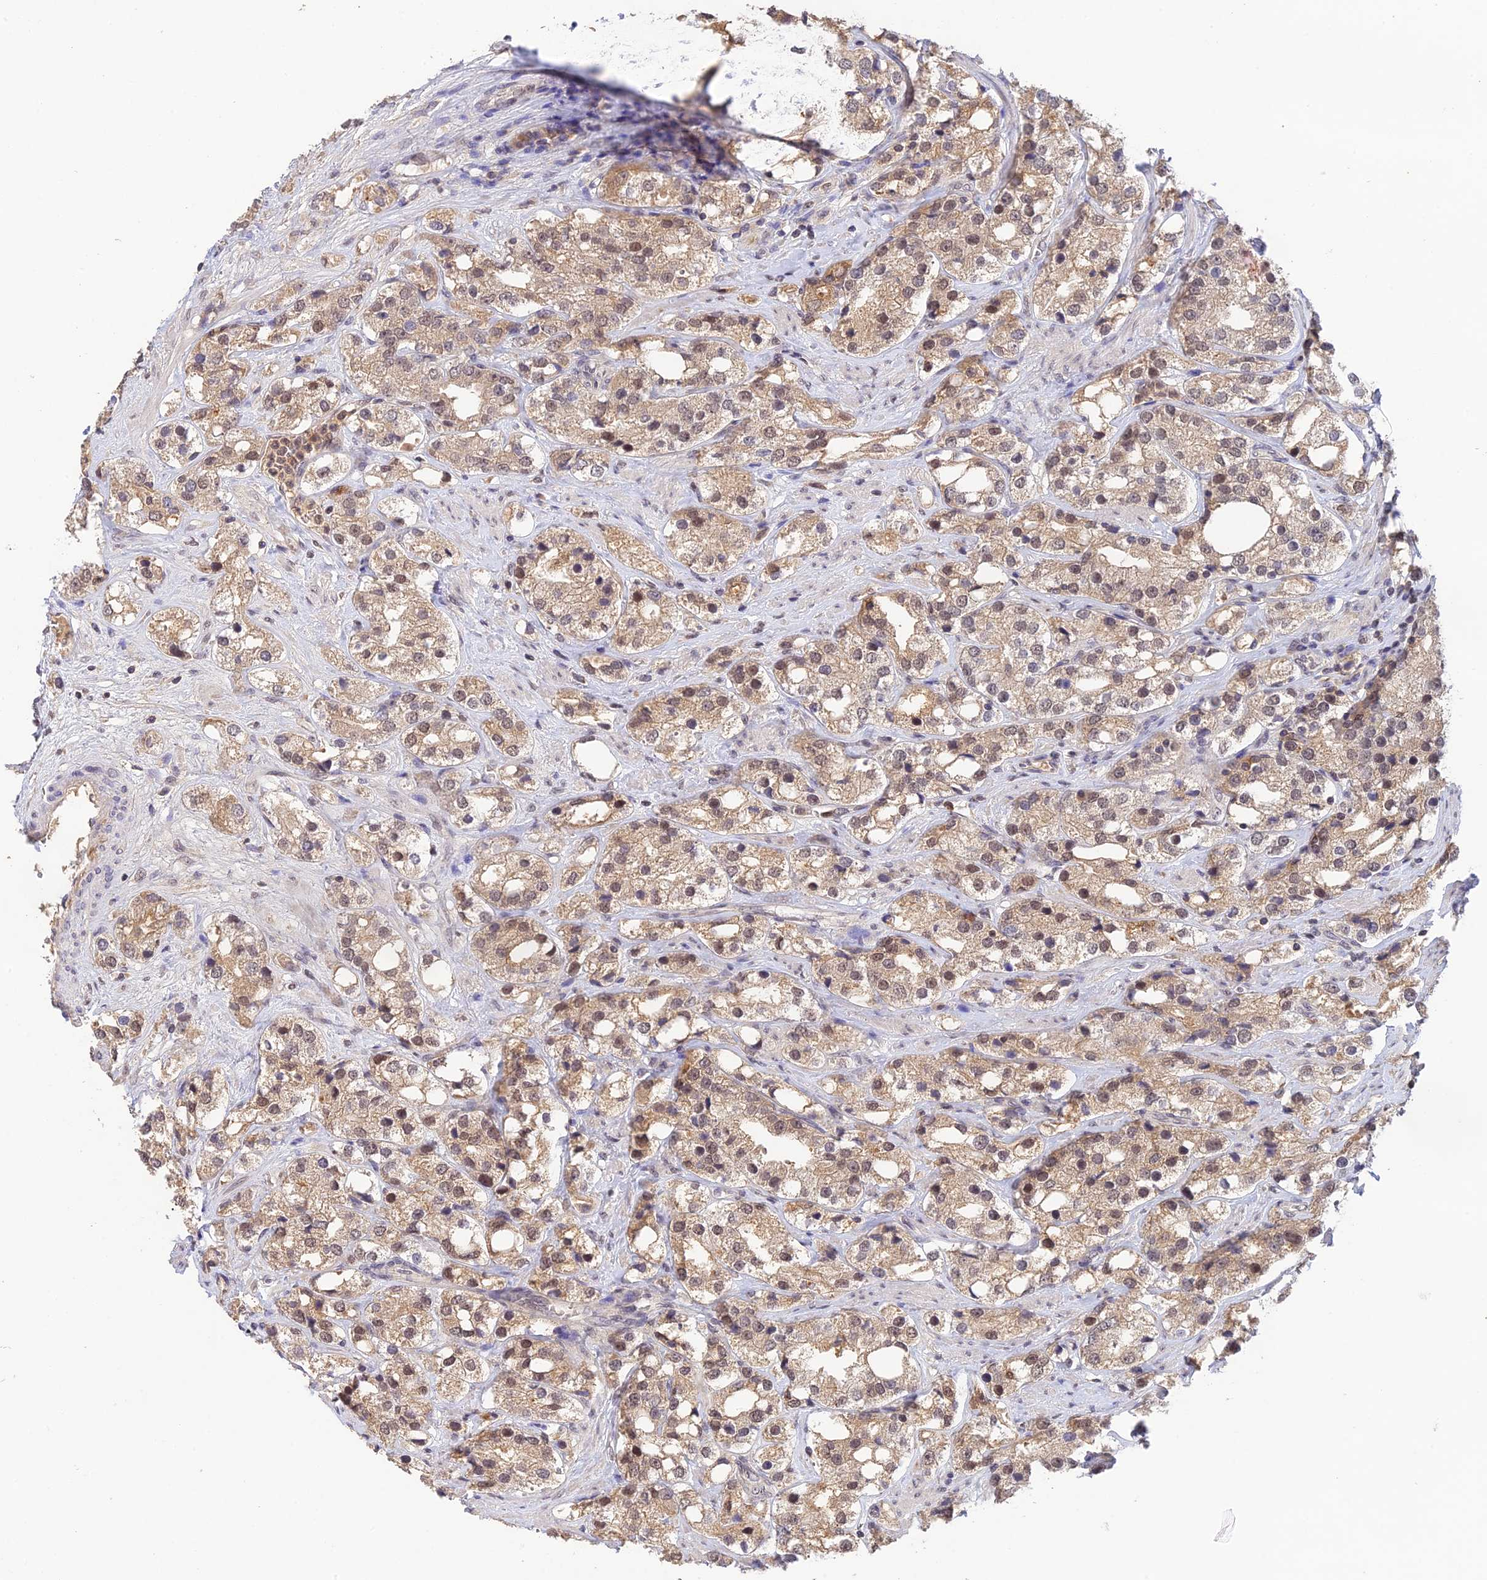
{"staining": {"intensity": "moderate", "quantity": ">75%", "location": "cytoplasmic/membranous,nuclear"}, "tissue": "prostate cancer", "cell_type": "Tumor cells", "image_type": "cancer", "snomed": [{"axis": "morphology", "description": "Adenocarcinoma, NOS"}, {"axis": "topography", "description": "Prostate"}], "caption": "Immunohistochemistry staining of adenocarcinoma (prostate), which shows medium levels of moderate cytoplasmic/membranous and nuclear positivity in about >75% of tumor cells indicating moderate cytoplasmic/membranous and nuclear protein staining. The staining was performed using DAB (brown) for protein detection and nuclei were counterstained in hematoxylin (blue).", "gene": "ZNF436", "patient": {"sex": "male", "age": 79}}